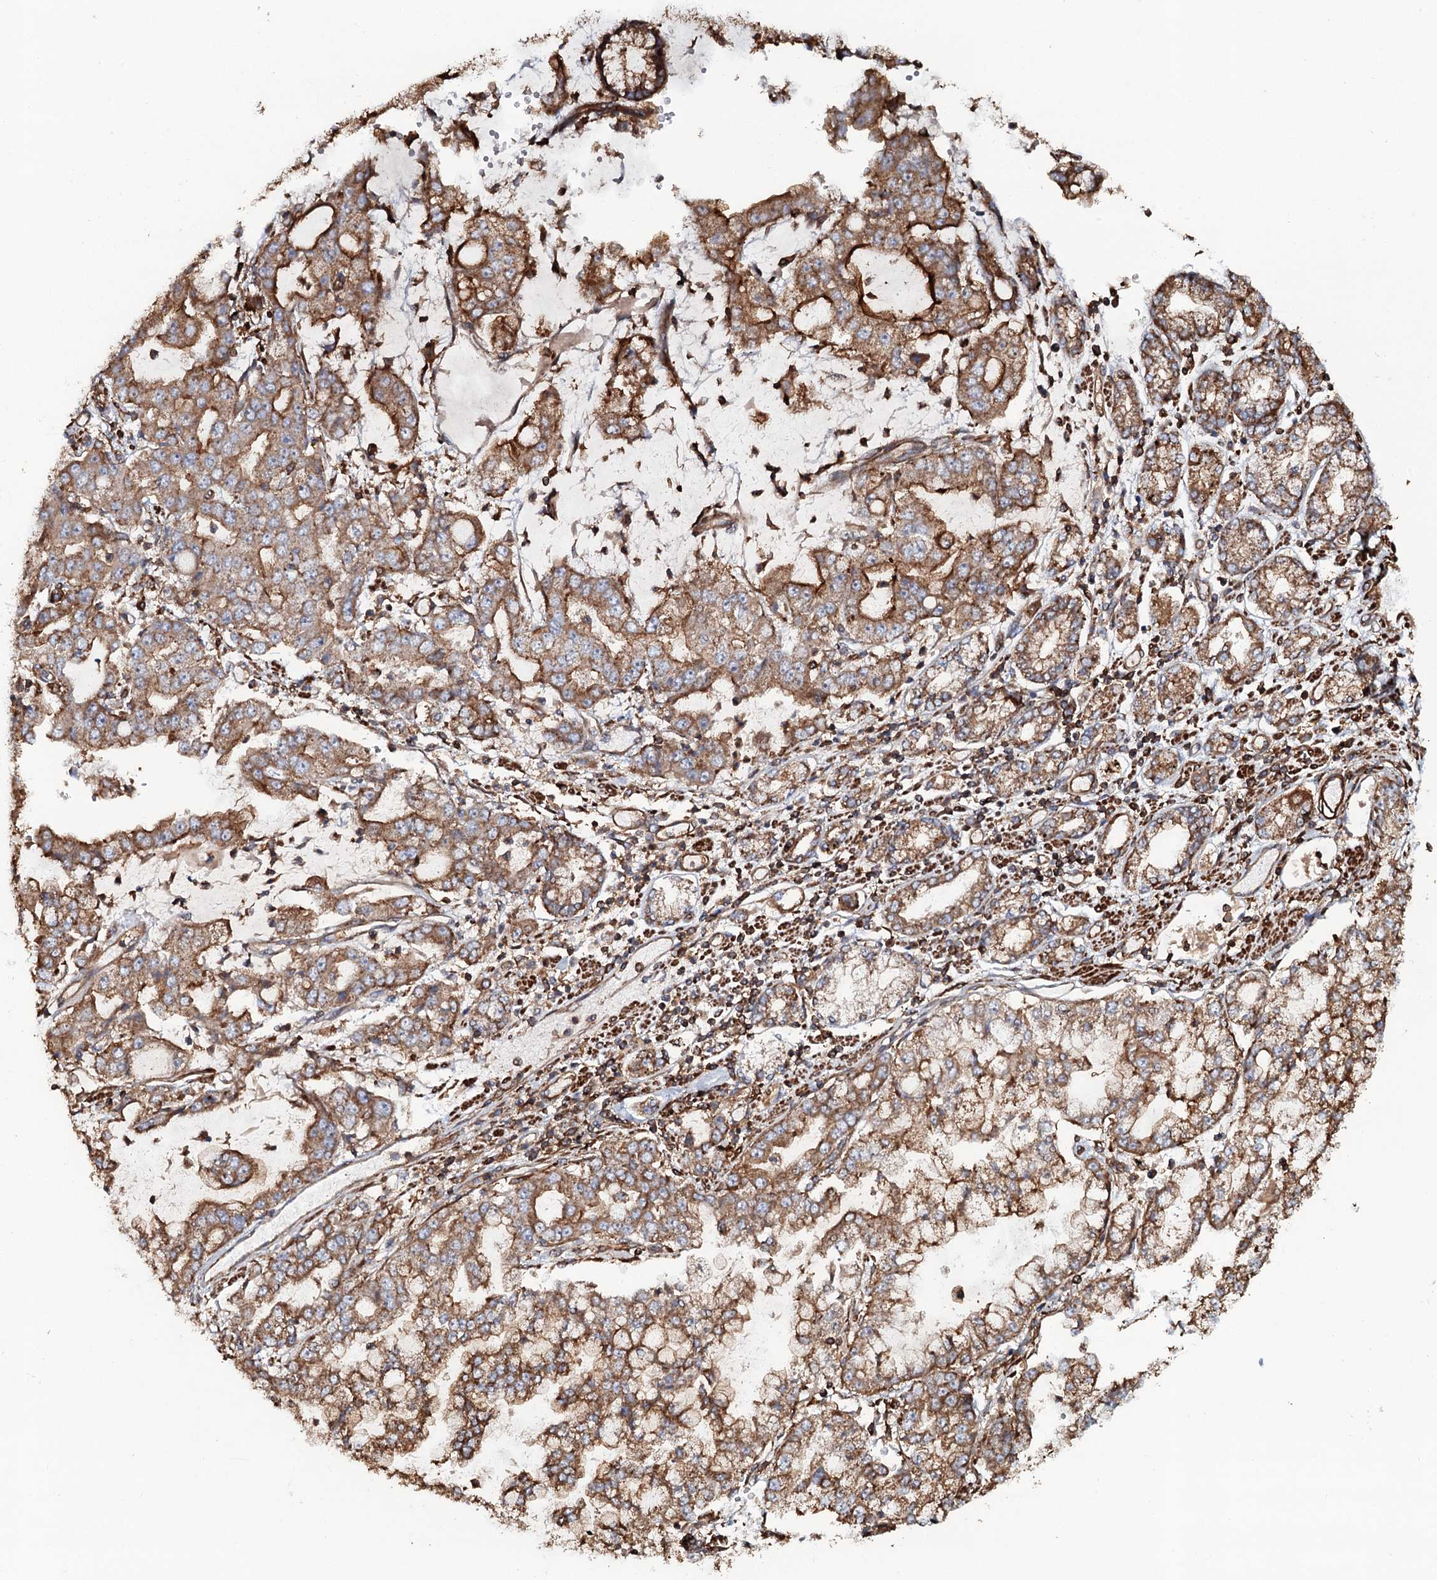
{"staining": {"intensity": "moderate", "quantity": ">75%", "location": "cytoplasmic/membranous"}, "tissue": "stomach cancer", "cell_type": "Tumor cells", "image_type": "cancer", "snomed": [{"axis": "morphology", "description": "Adenocarcinoma, NOS"}, {"axis": "topography", "description": "Stomach"}], "caption": "IHC (DAB (3,3'-diaminobenzidine)) staining of human adenocarcinoma (stomach) reveals moderate cytoplasmic/membranous protein positivity in approximately >75% of tumor cells. The staining was performed using DAB to visualize the protein expression in brown, while the nuclei were stained in blue with hematoxylin (Magnification: 20x).", "gene": "VWA8", "patient": {"sex": "male", "age": 76}}